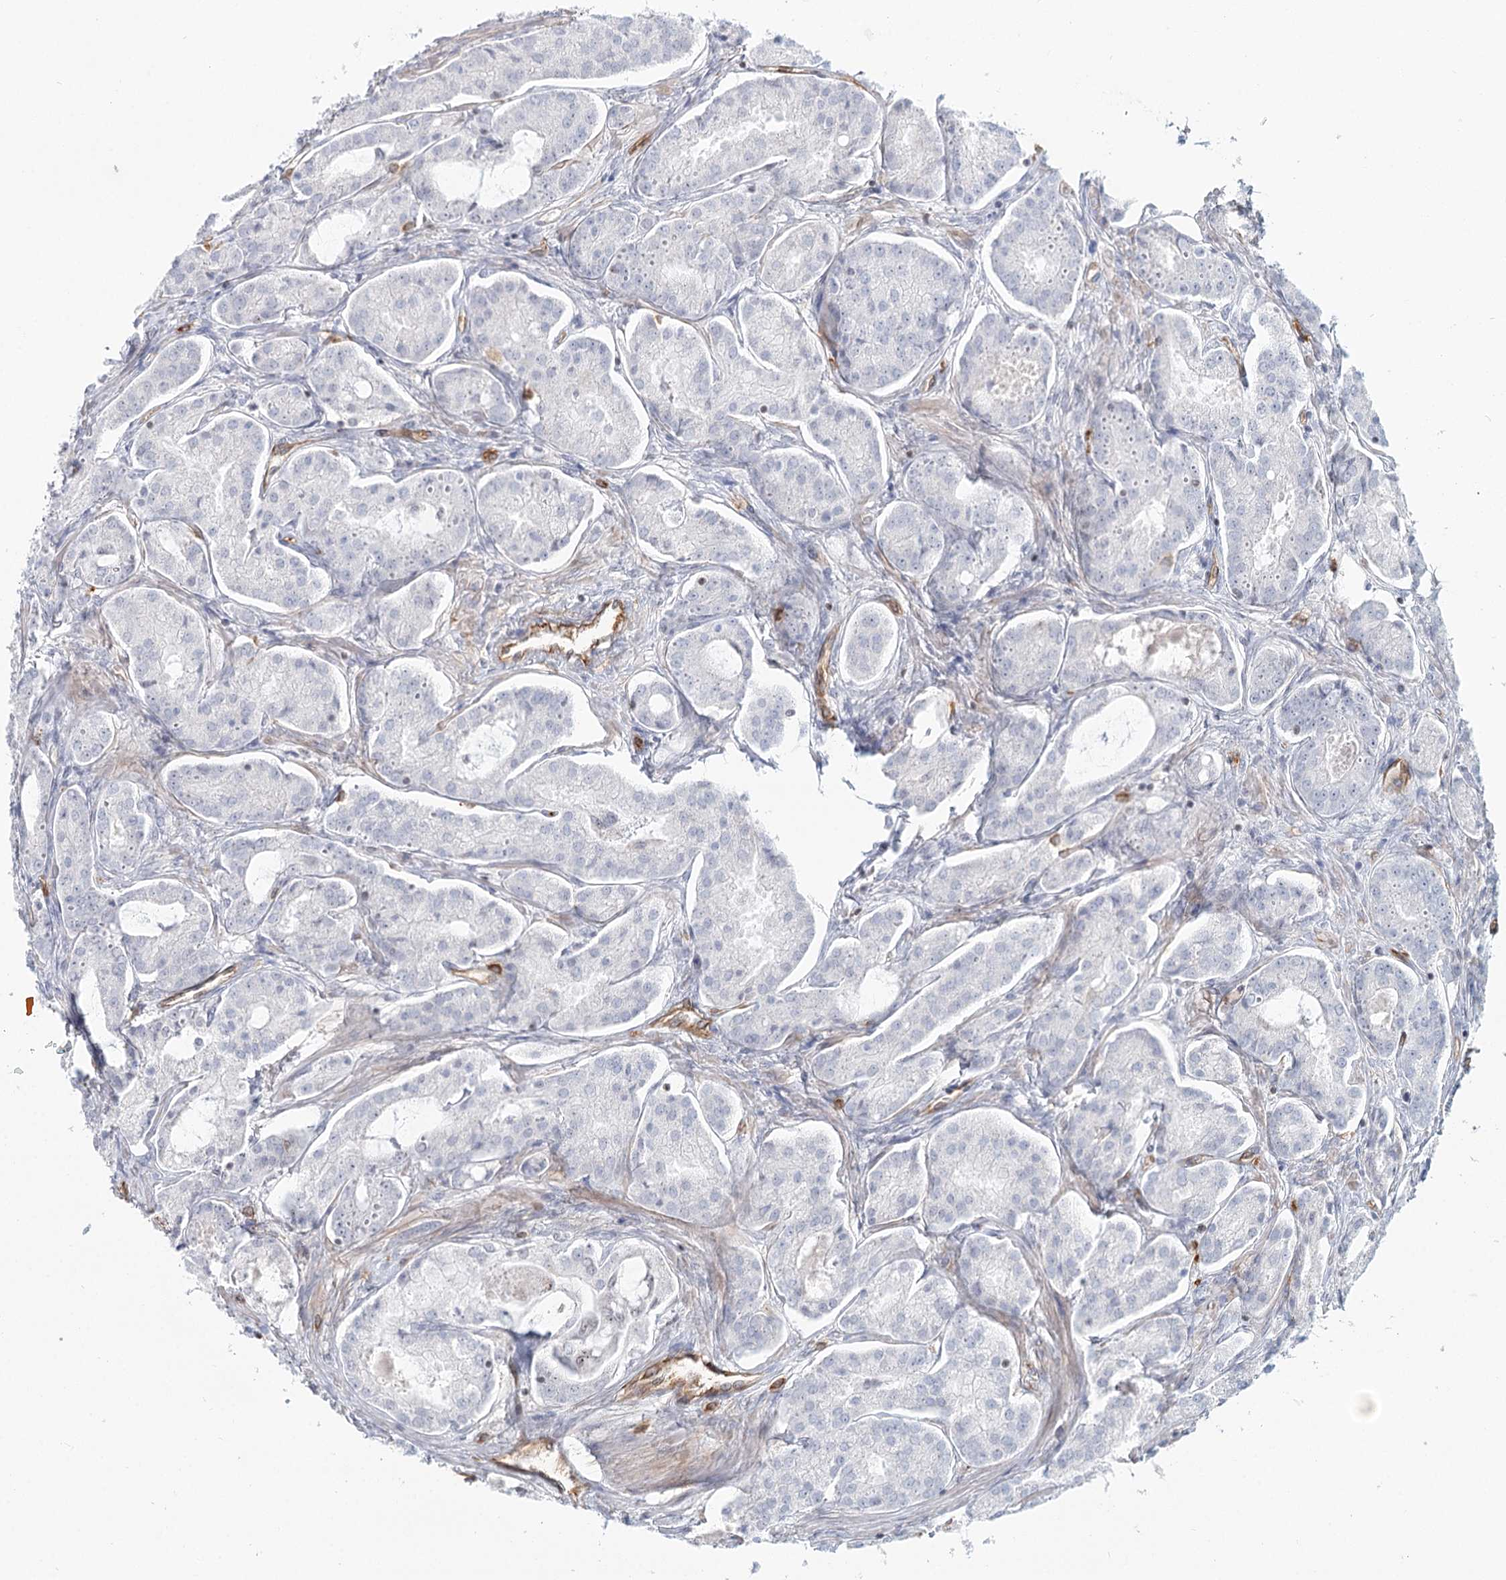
{"staining": {"intensity": "negative", "quantity": "none", "location": "none"}, "tissue": "prostate cancer", "cell_type": "Tumor cells", "image_type": "cancer", "snomed": [{"axis": "morphology", "description": "Adenocarcinoma, Low grade"}, {"axis": "topography", "description": "Prostate"}], "caption": "A photomicrograph of human prostate cancer is negative for staining in tumor cells.", "gene": "ZFYVE28", "patient": {"sex": "male", "age": 68}}